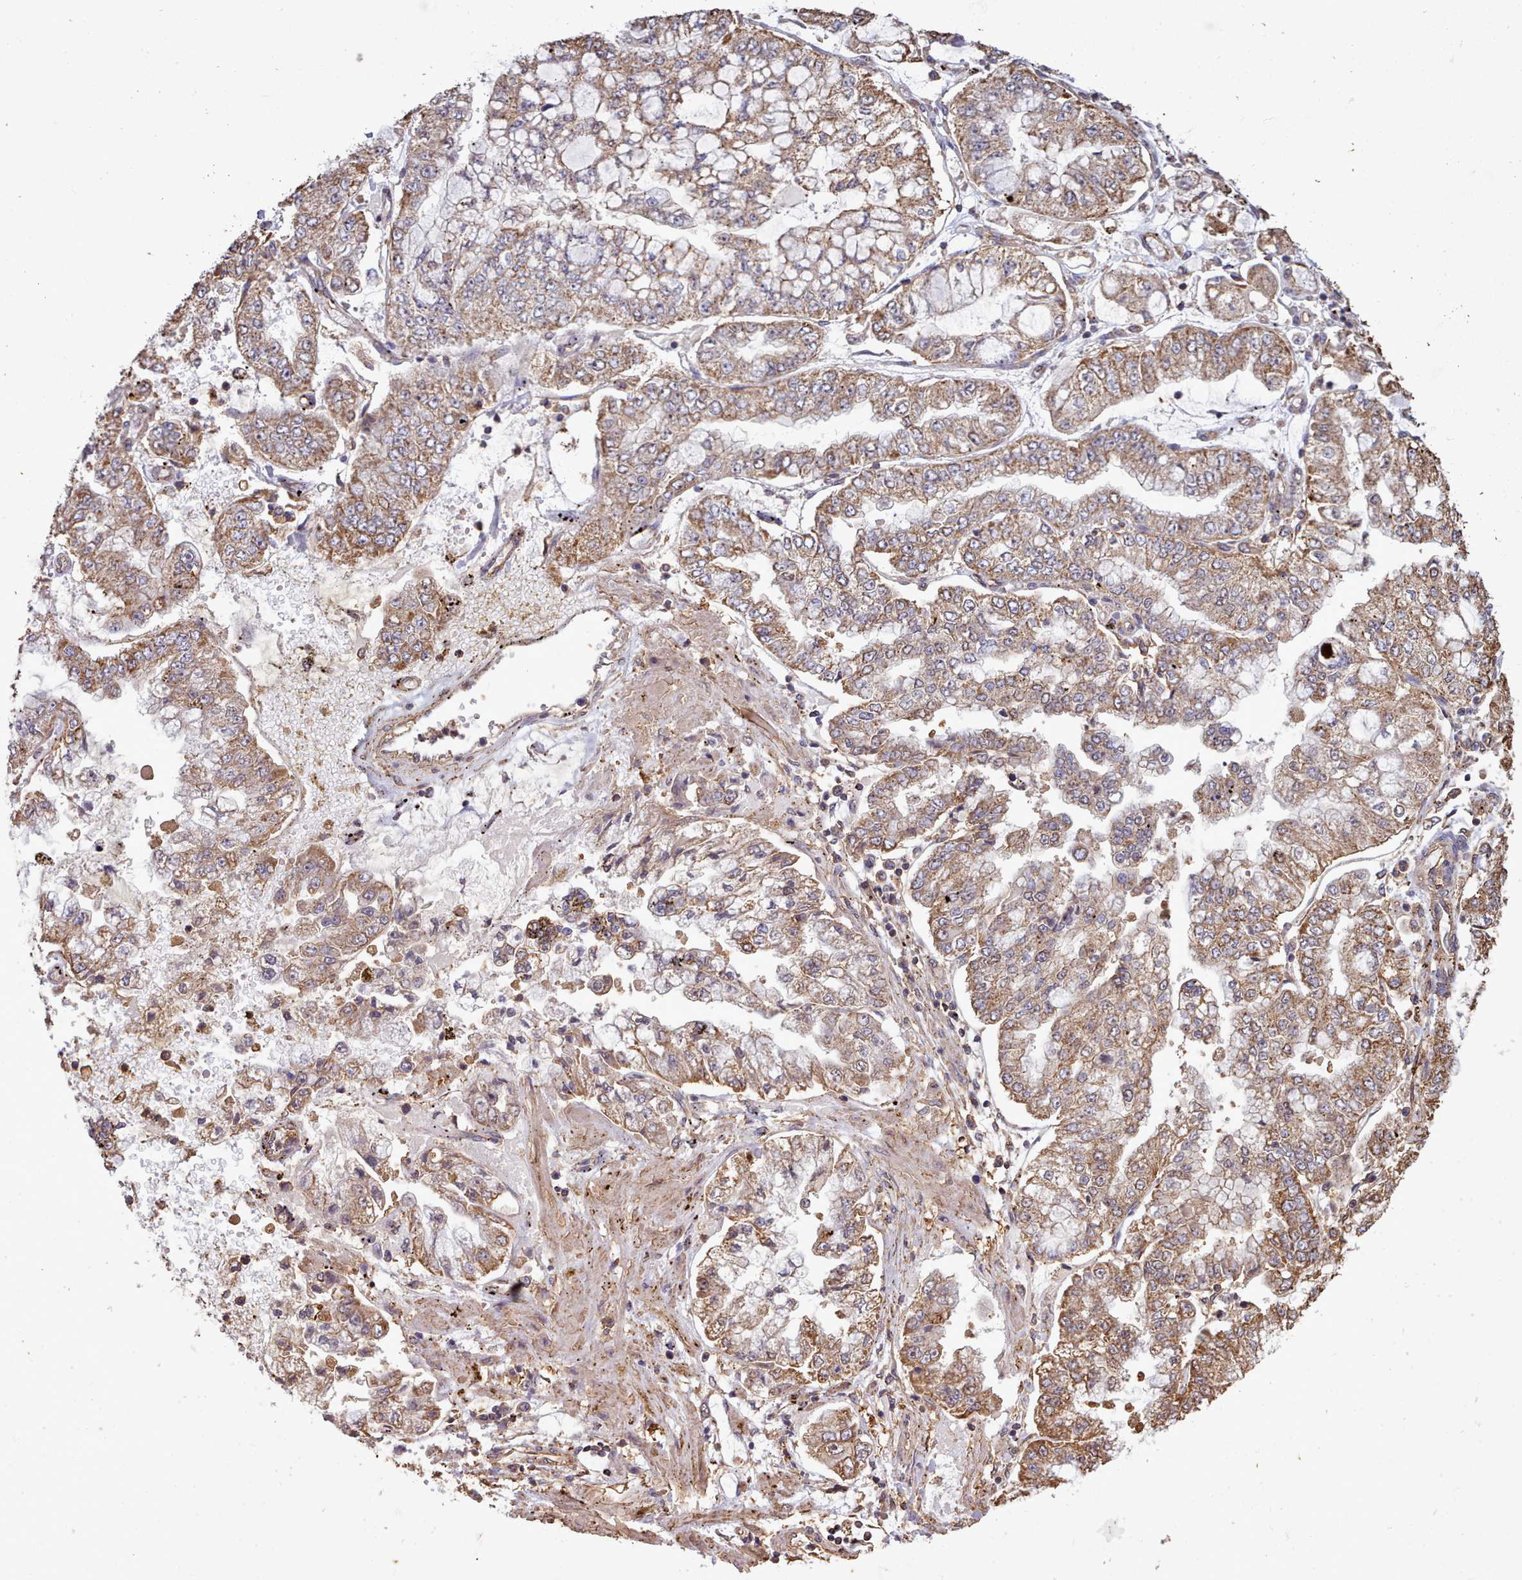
{"staining": {"intensity": "moderate", "quantity": ">75%", "location": "cytoplasmic/membranous"}, "tissue": "stomach cancer", "cell_type": "Tumor cells", "image_type": "cancer", "snomed": [{"axis": "morphology", "description": "Adenocarcinoma, NOS"}, {"axis": "topography", "description": "Stomach"}], "caption": "Moderate cytoplasmic/membranous positivity is seen in approximately >75% of tumor cells in stomach cancer.", "gene": "METRN", "patient": {"sex": "male", "age": 76}}